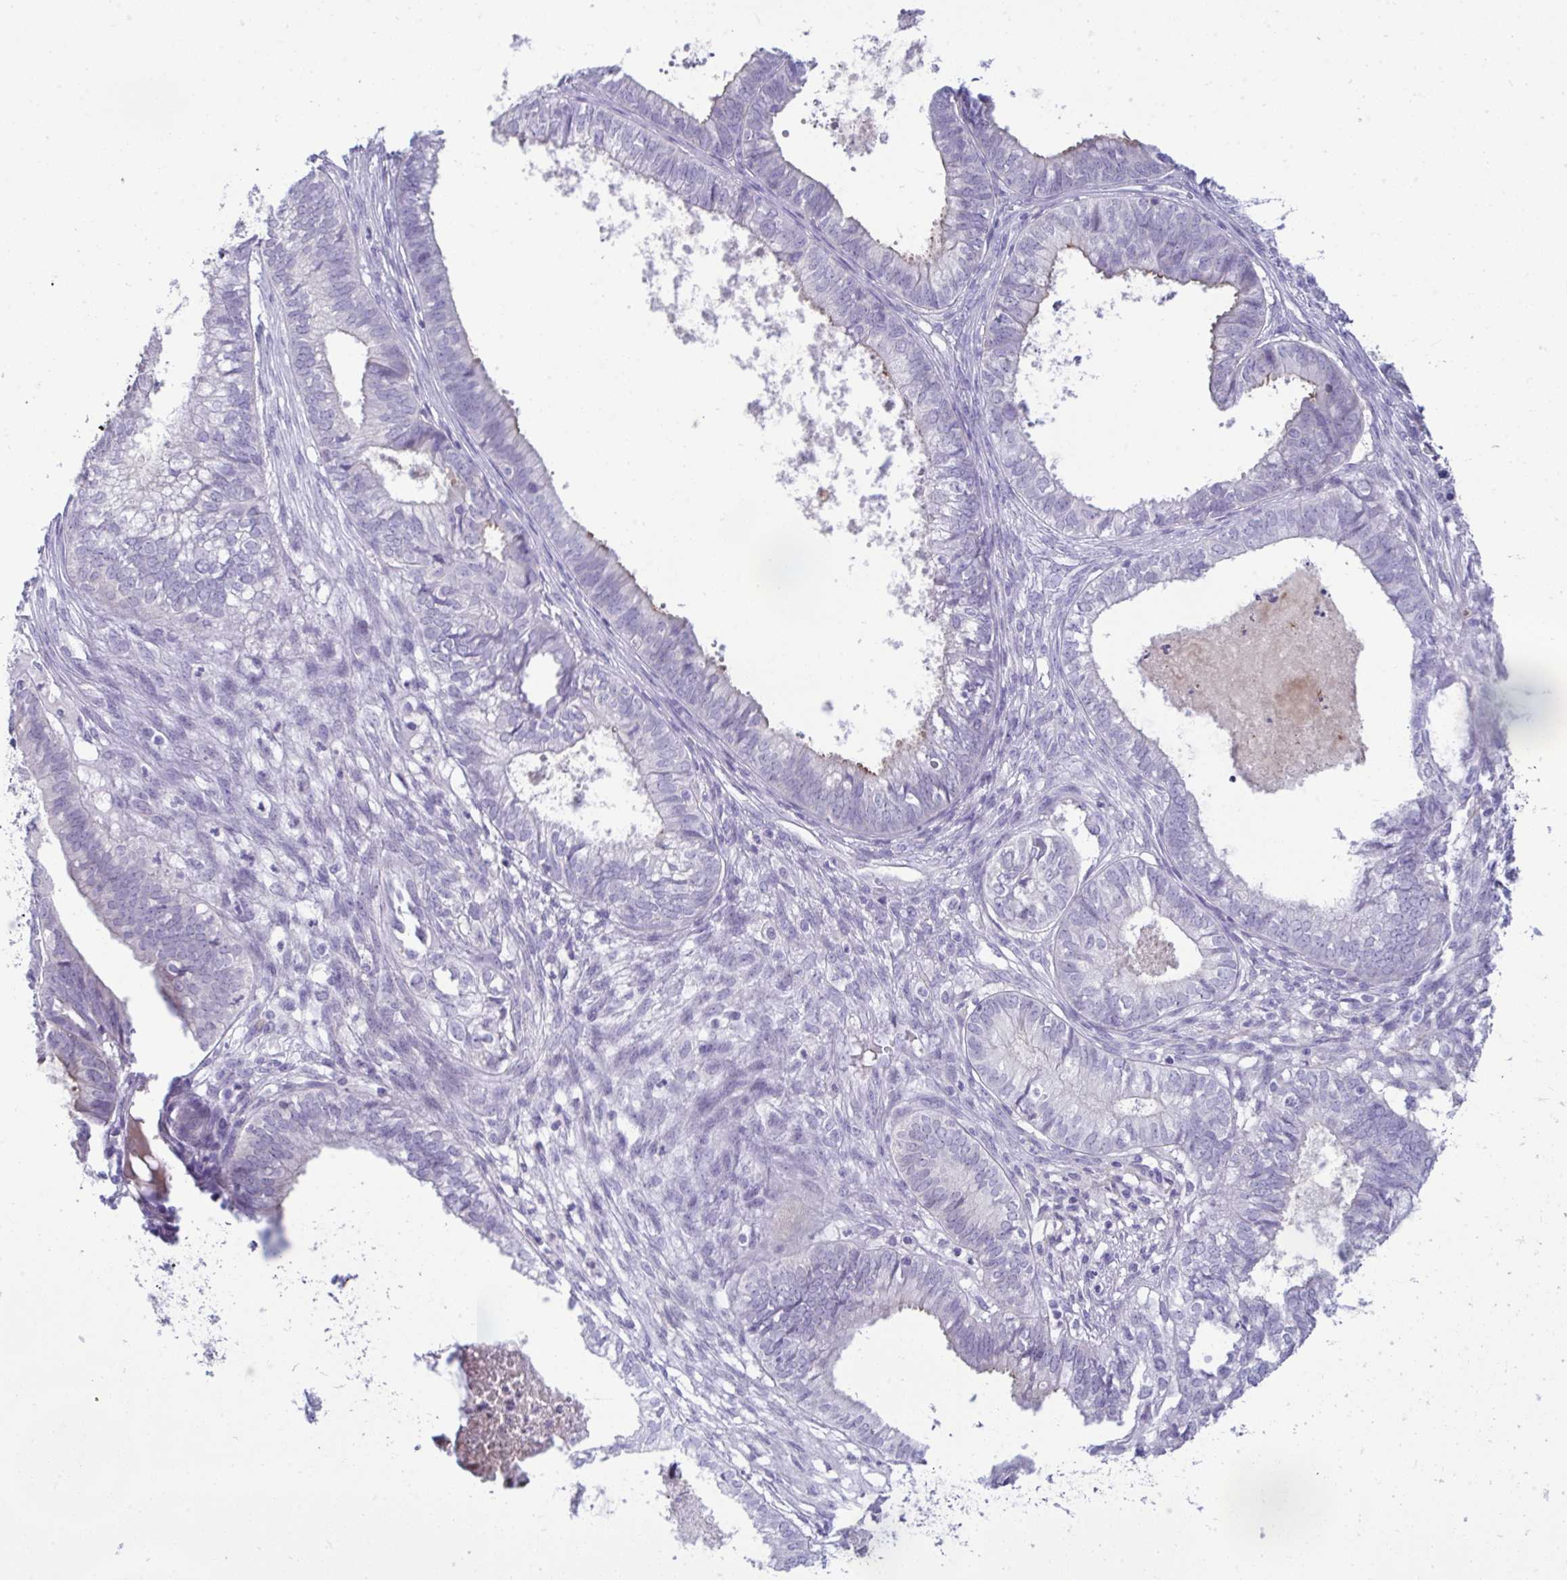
{"staining": {"intensity": "negative", "quantity": "none", "location": "none"}, "tissue": "ovarian cancer", "cell_type": "Tumor cells", "image_type": "cancer", "snomed": [{"axis": "morphology", "description": "Carcinoma, endometroid"}, {"axis": "topography", "description": "Ovary"}], "caption": "Immunohistochemistry of endometroid carcinoma (ovarian) exhibits no expression in tumor cells. (Immunohistochemistry (ihc), brightfield microscopy, high magnification).", "gene": "PIGZ", "patient": {"sex": "female", "age": 64}}